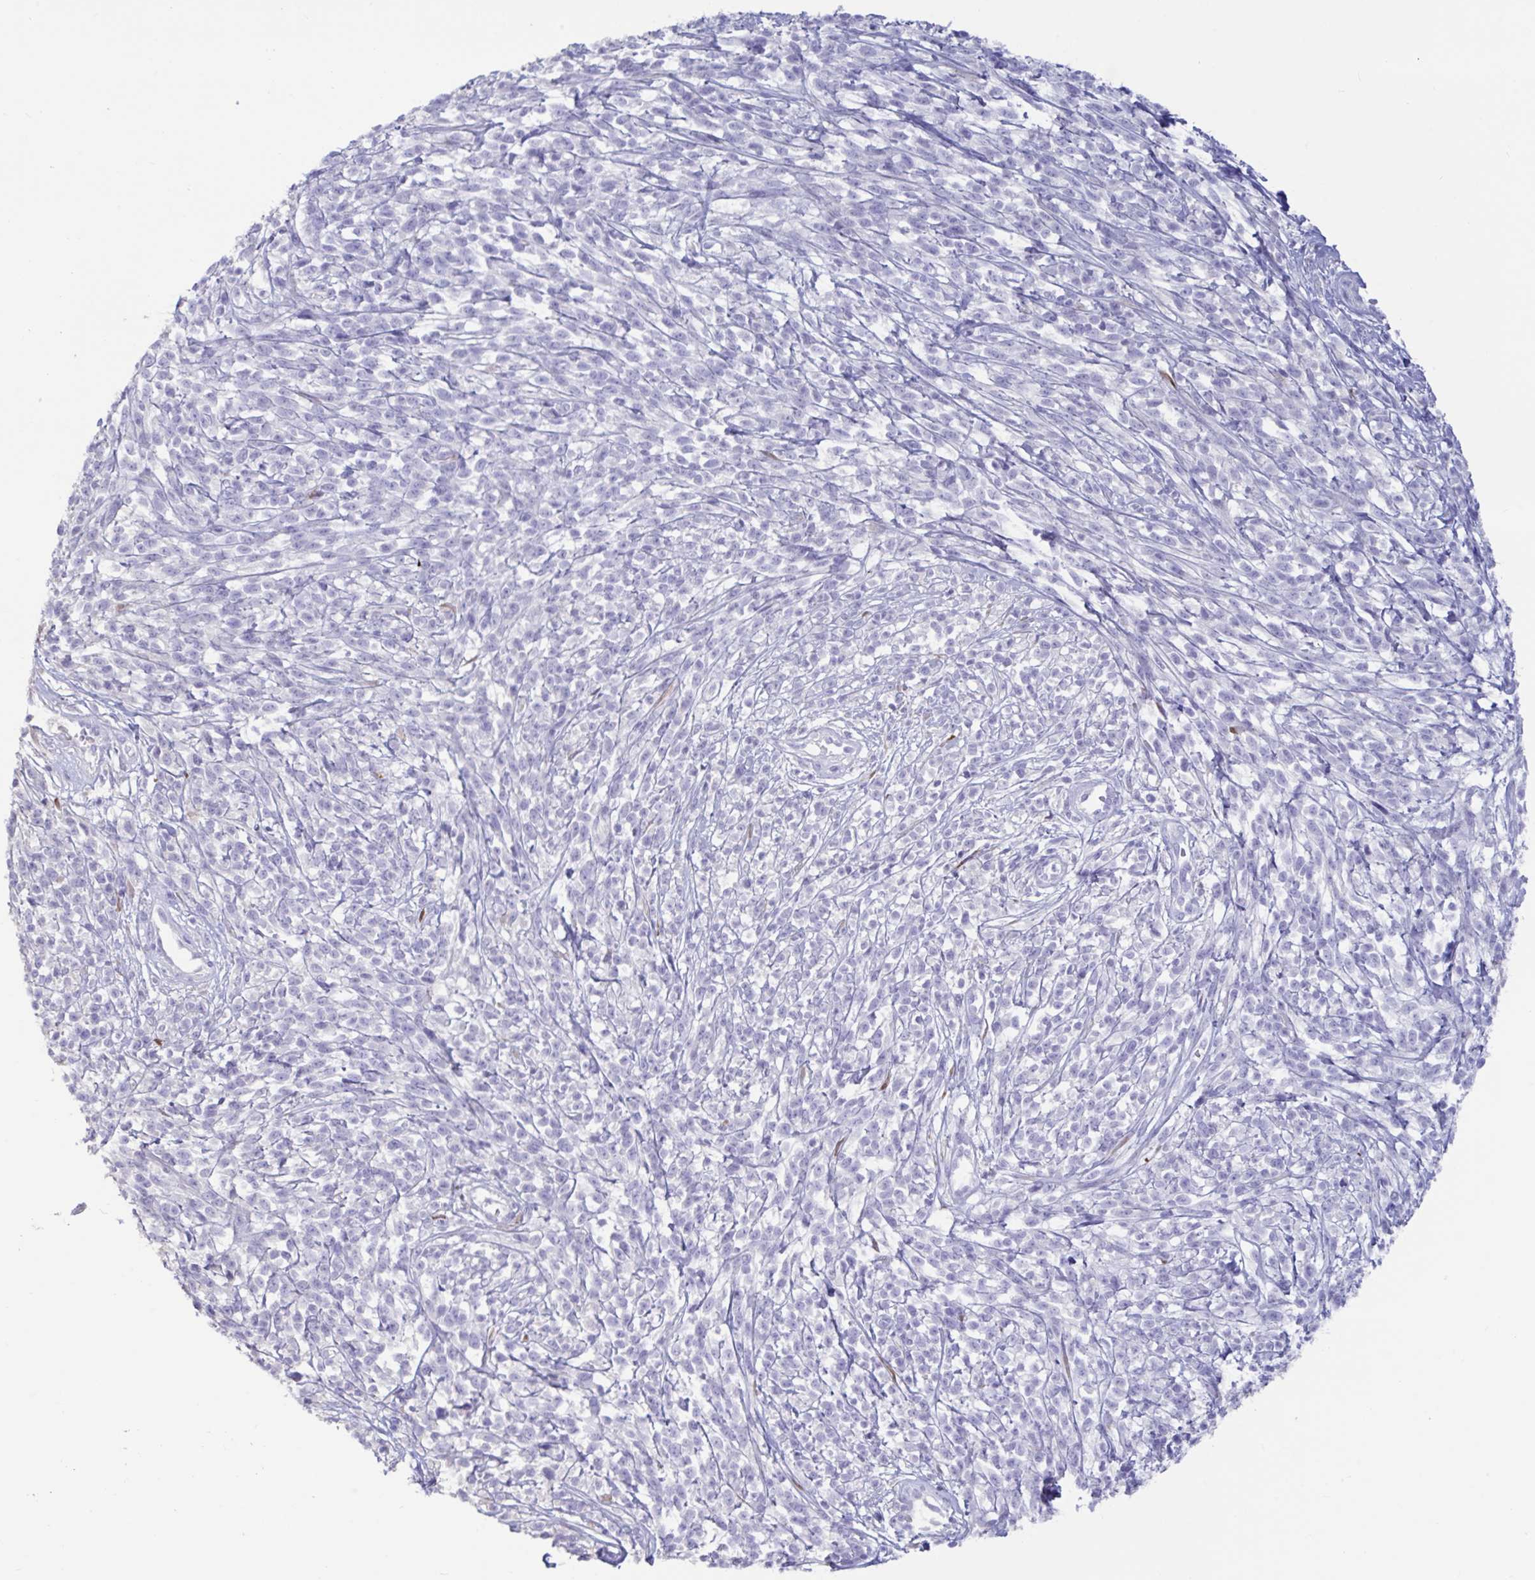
{"staining": {"intensity": "negative", "quantity": "none", "location": "none"}, "tissue": "melanoma", "cell_type": "Tumor cells", "image_type": "cancer", "snomed": [{"axis": "morphology", "description": "Malignant melanoma, NOS"}, {"axis": "topography", "description": "Skin"}, {"axis": "topography", "description": "Skin of trunk"}], "caption": "DAB immunohistochemical staining of human malignant melanoma reveals no significant positivity in tumor cells.", "gene": "TNNC1", "patient": {"sex": "male", "age": 74}}